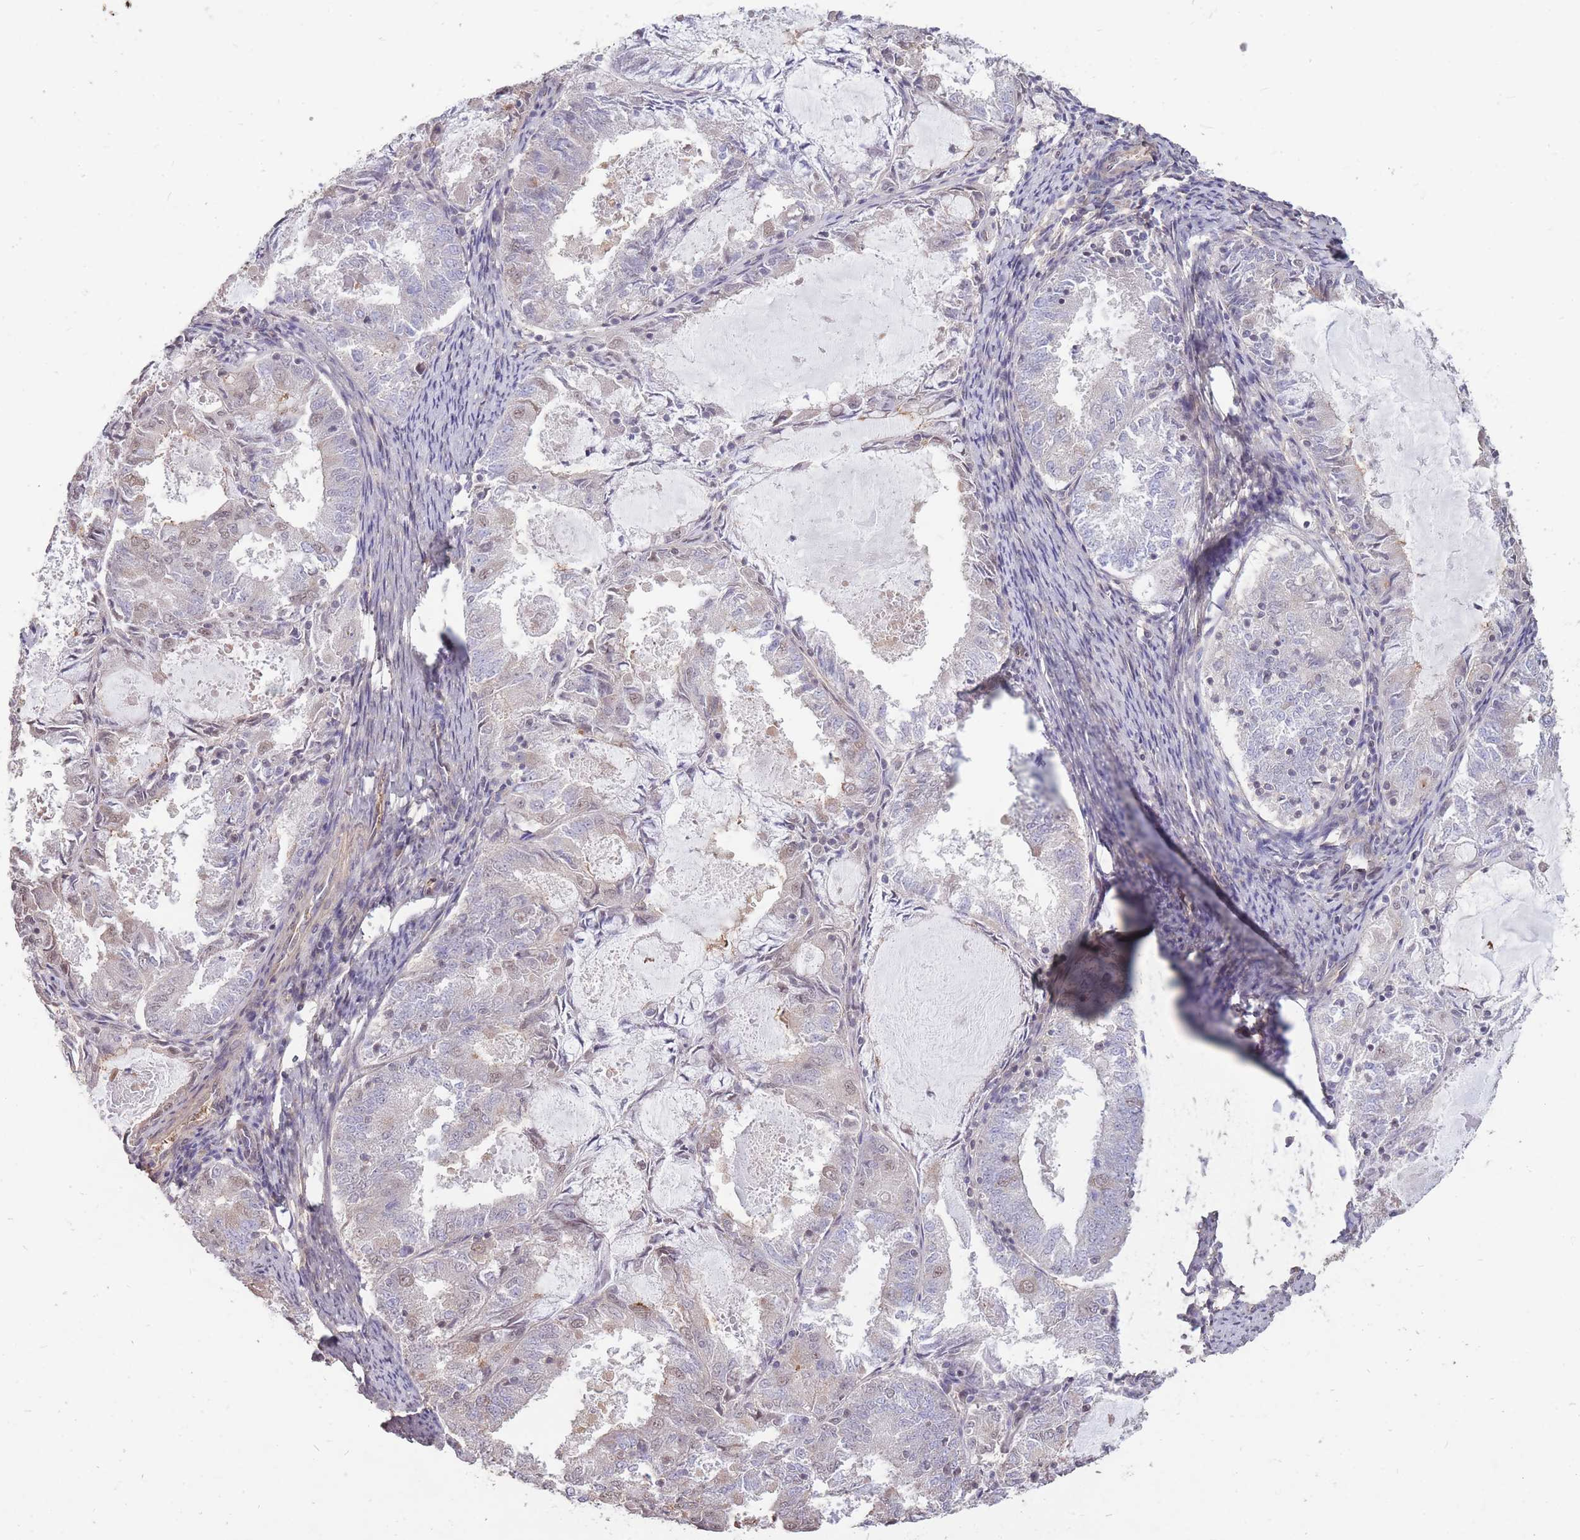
{"staining": {"intensity": "negative", "quantity": "none", "location": "none"}, "tissue": "endometrial cancer", "cell_type": "Tumor cells", "image_type": "cancer", "snomed": [{"axis": "morphology", "description": "Adenocarcinoma, NOS"}, {"axis": "topography", "description": "Endometrium"}], "caption": "The immunohistochemistry (IHC) photomicrograph has no significant staining in tumor cells of endometrial adenocarcinoma tissue.", "gene": "DYNC1LI2", "patient": {"sex": "female", "age": 57}}